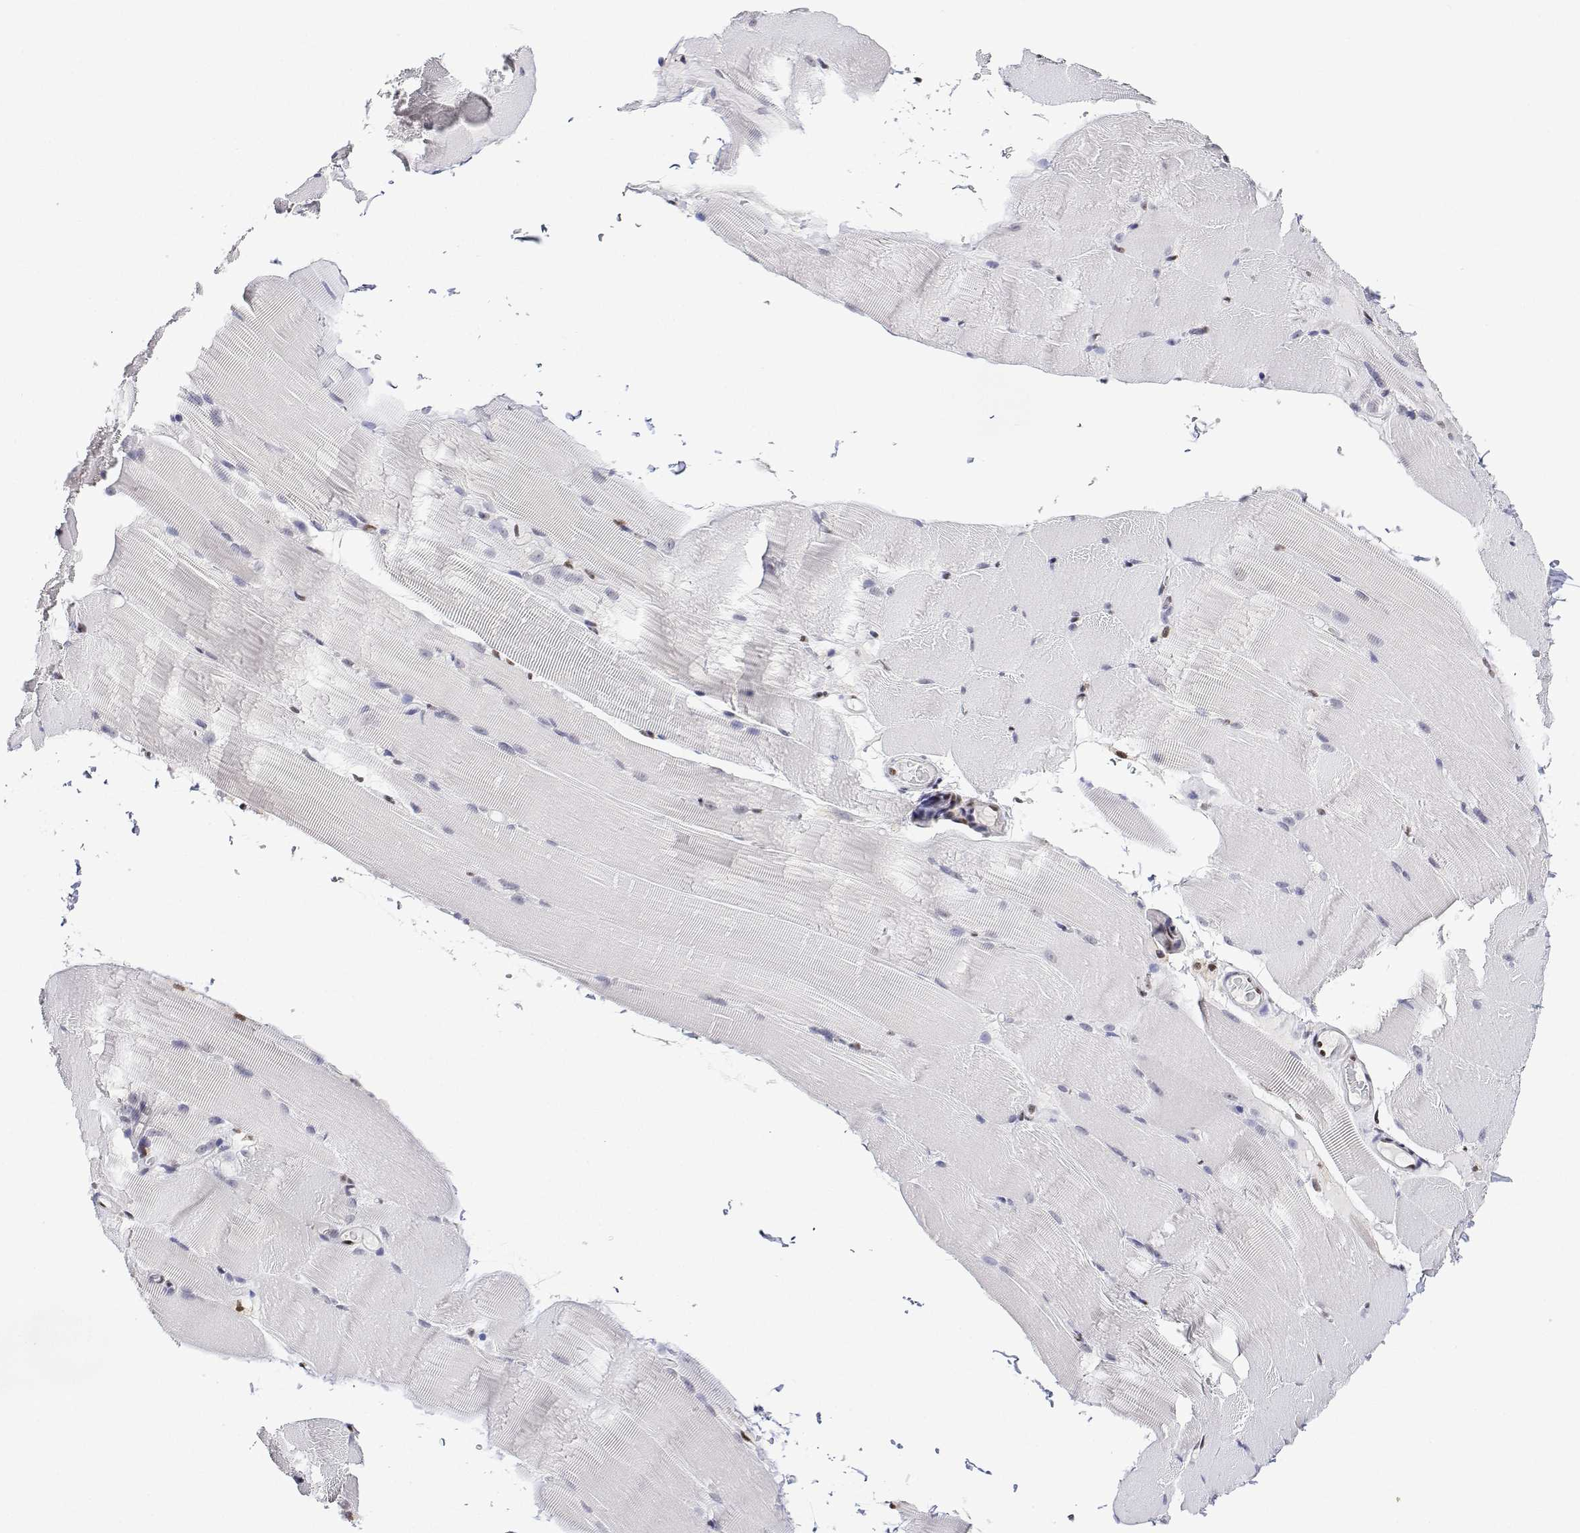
{"staining": {"intensity": "negative", "quantity": "none", "location": "none"}, "tissue": "skeletal muscle", "cell_type": "Myocytes", "image_type": "normal", "snomed": [{"axis": "morphology", "description": "Normal tissue, NOS"}, {"axis": "topography", "description": "Skeletal muscle"}], "caption": "Immunohistochemistry of normal skeletal muscle shows no positivity in myocytes. The staining was performed using DAB to visualize the protein expression in brown, while the nuclei were stained in blue with hematoxylin (Magnification: 20x).", "gene": "ADAR", "patient": {"sex": "female", "age": 37}}